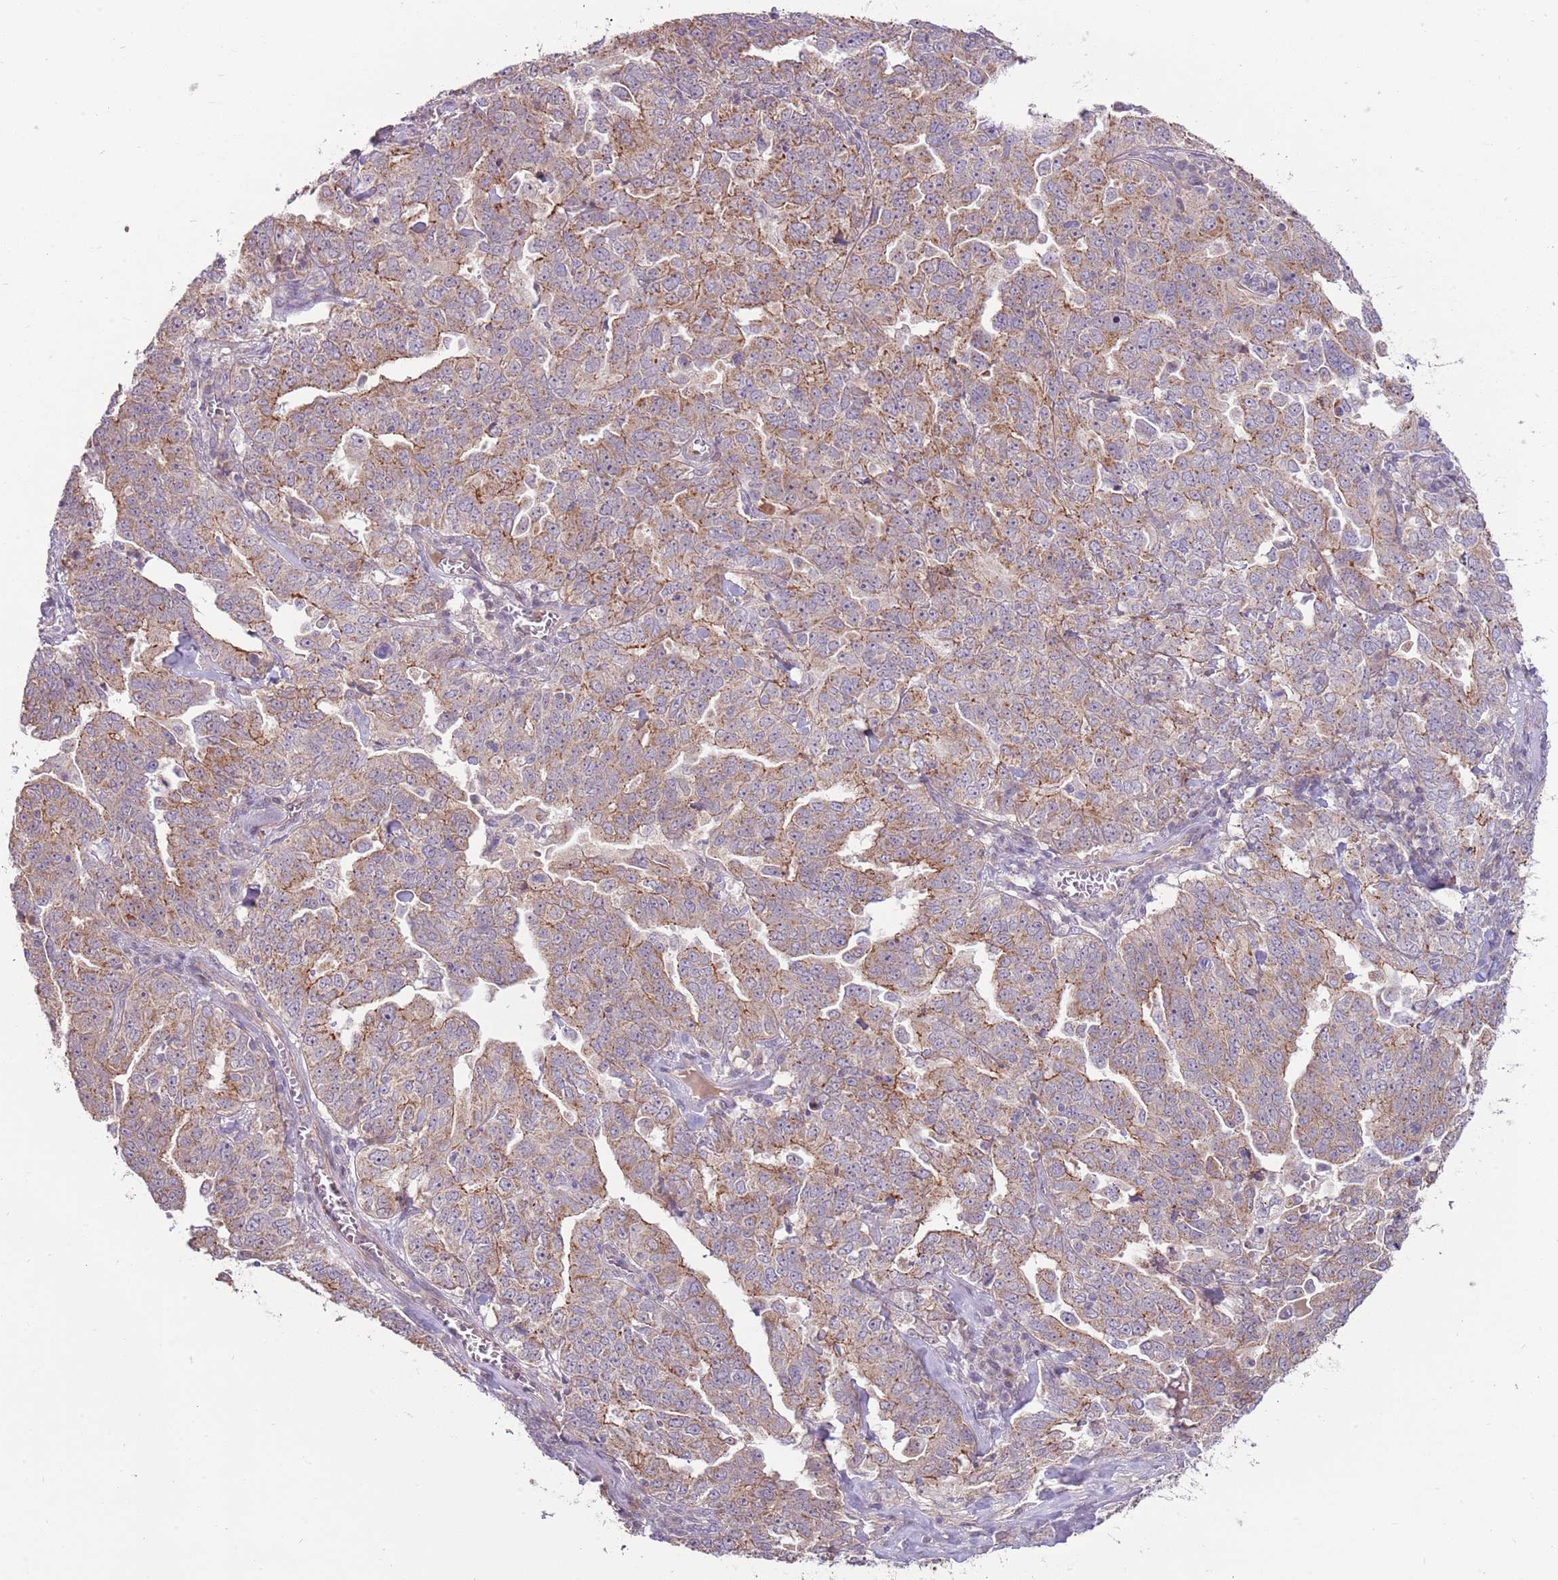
{"staining": {"intensity": "moderate", "quantity": "25%-75%", "location": "cytoplasmic/membranous"}, "tissue": "ovarian cancer", "cell_type": "Tumor cells", "image_type": "cancer", "snomed": [{"axis": "morphology", "description": "Carcinoma, endometroid"}, {"axis": "topography", "description": "Ovary"}], "caption": "Ovarian cancer (endometroid carcinoma) stained with DAB (3,3'-diaminobenzidine) immunohistochemistry displays medium levels of moderate cytoplasmic/membranous staining in about 25%-75% of tumor cells.", "gene": "SPATA31D1", "patient": {"sex": "female", "age": 62}}